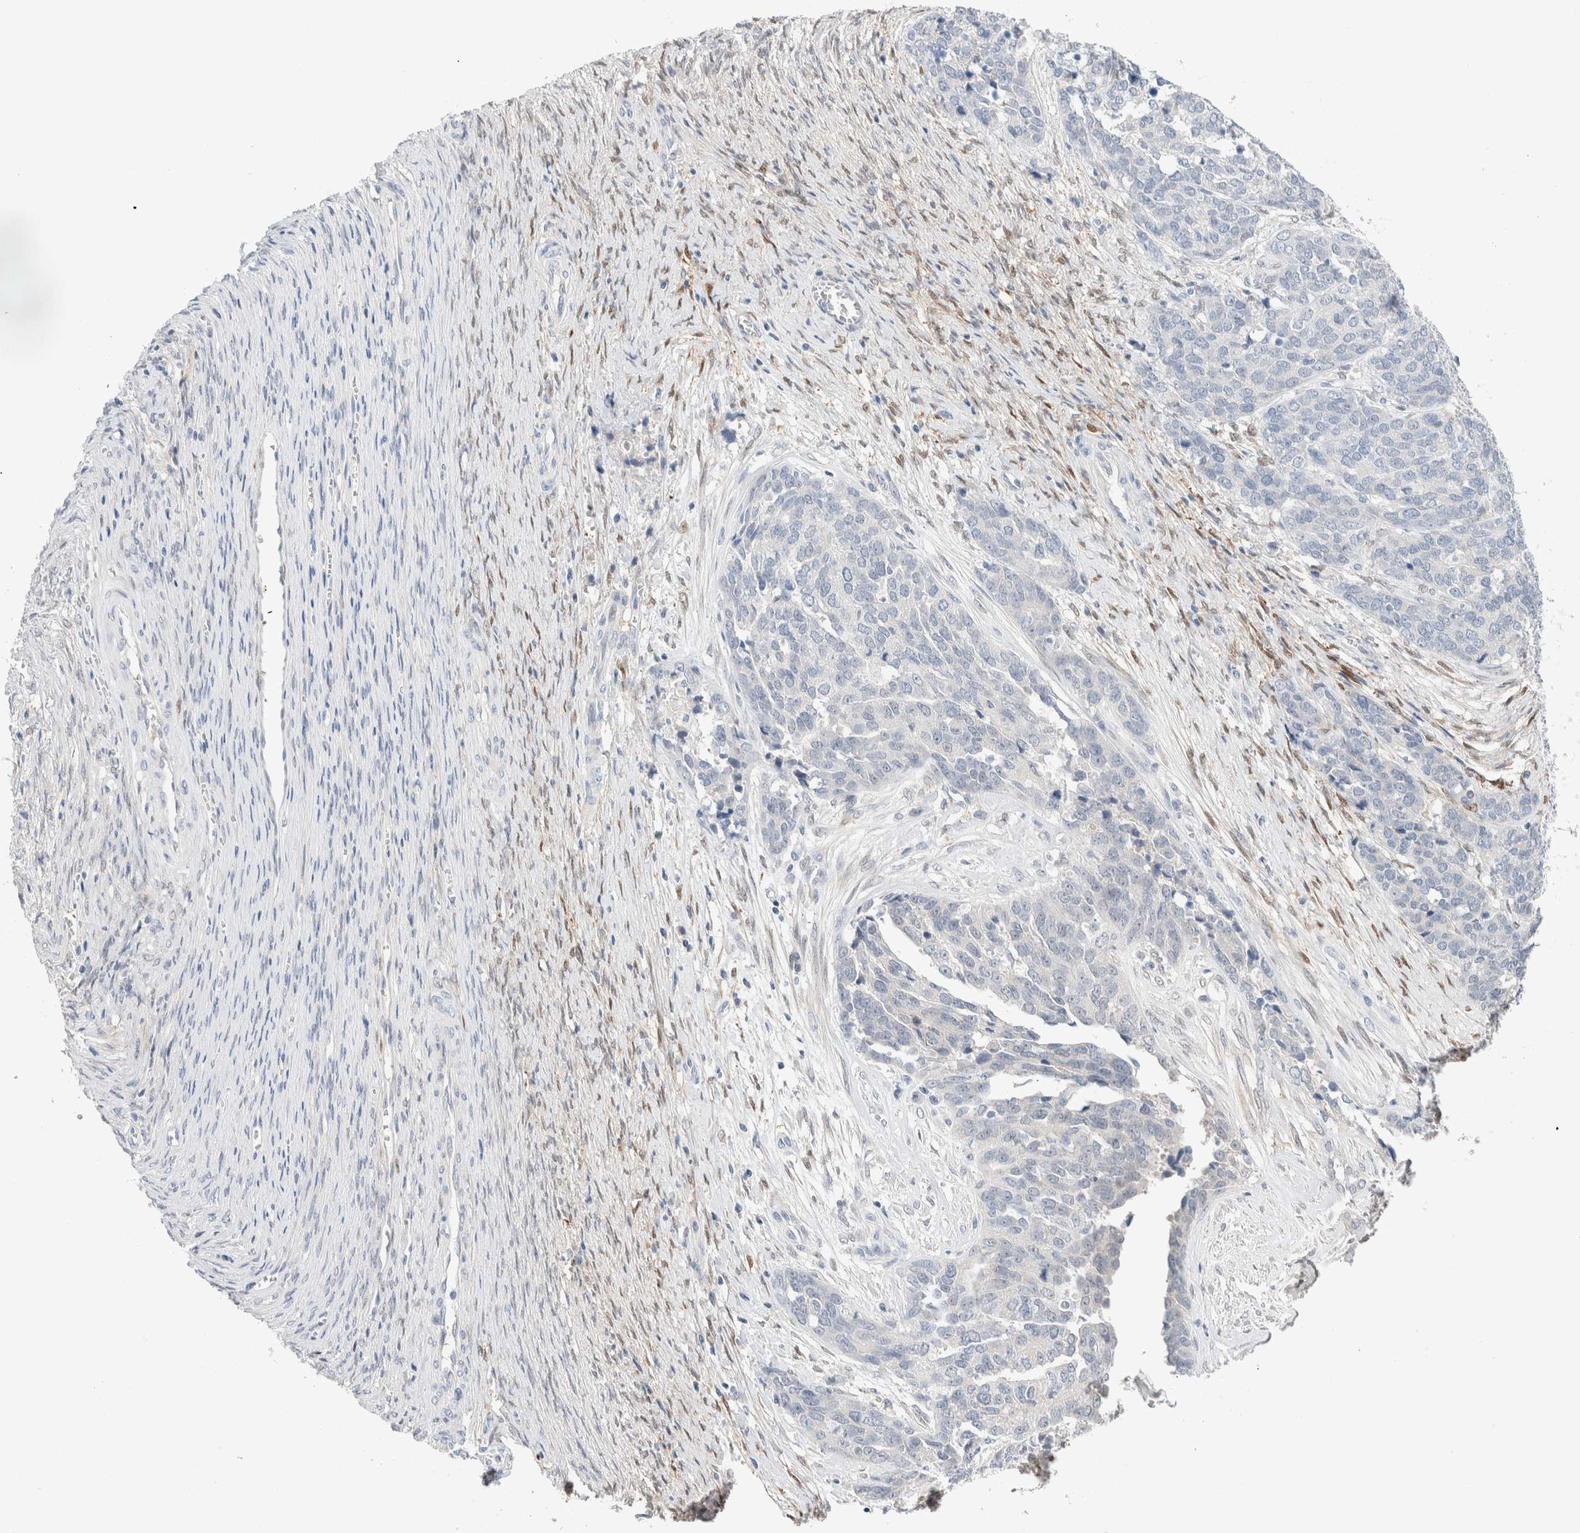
{"staining": {"intensity": "negative", "quantity": "none", "location": "none"}, "tissue": "ovarian cancer", "cell_type": "Tumor cells", "image_type": "cancer", "snomed": [{"axis": "morphology", "description": "Cystadenocarcinoma, serous, NOS"}, {"axis": "topography", "description": "Ovary"}], "caption": "Protein analysis of ovarian serous cystadenocarcinoma demonstrates no significant expression in tumor cells.", "gene": "DNAJB6", "patient": {"sex": "female", "age": 44}}